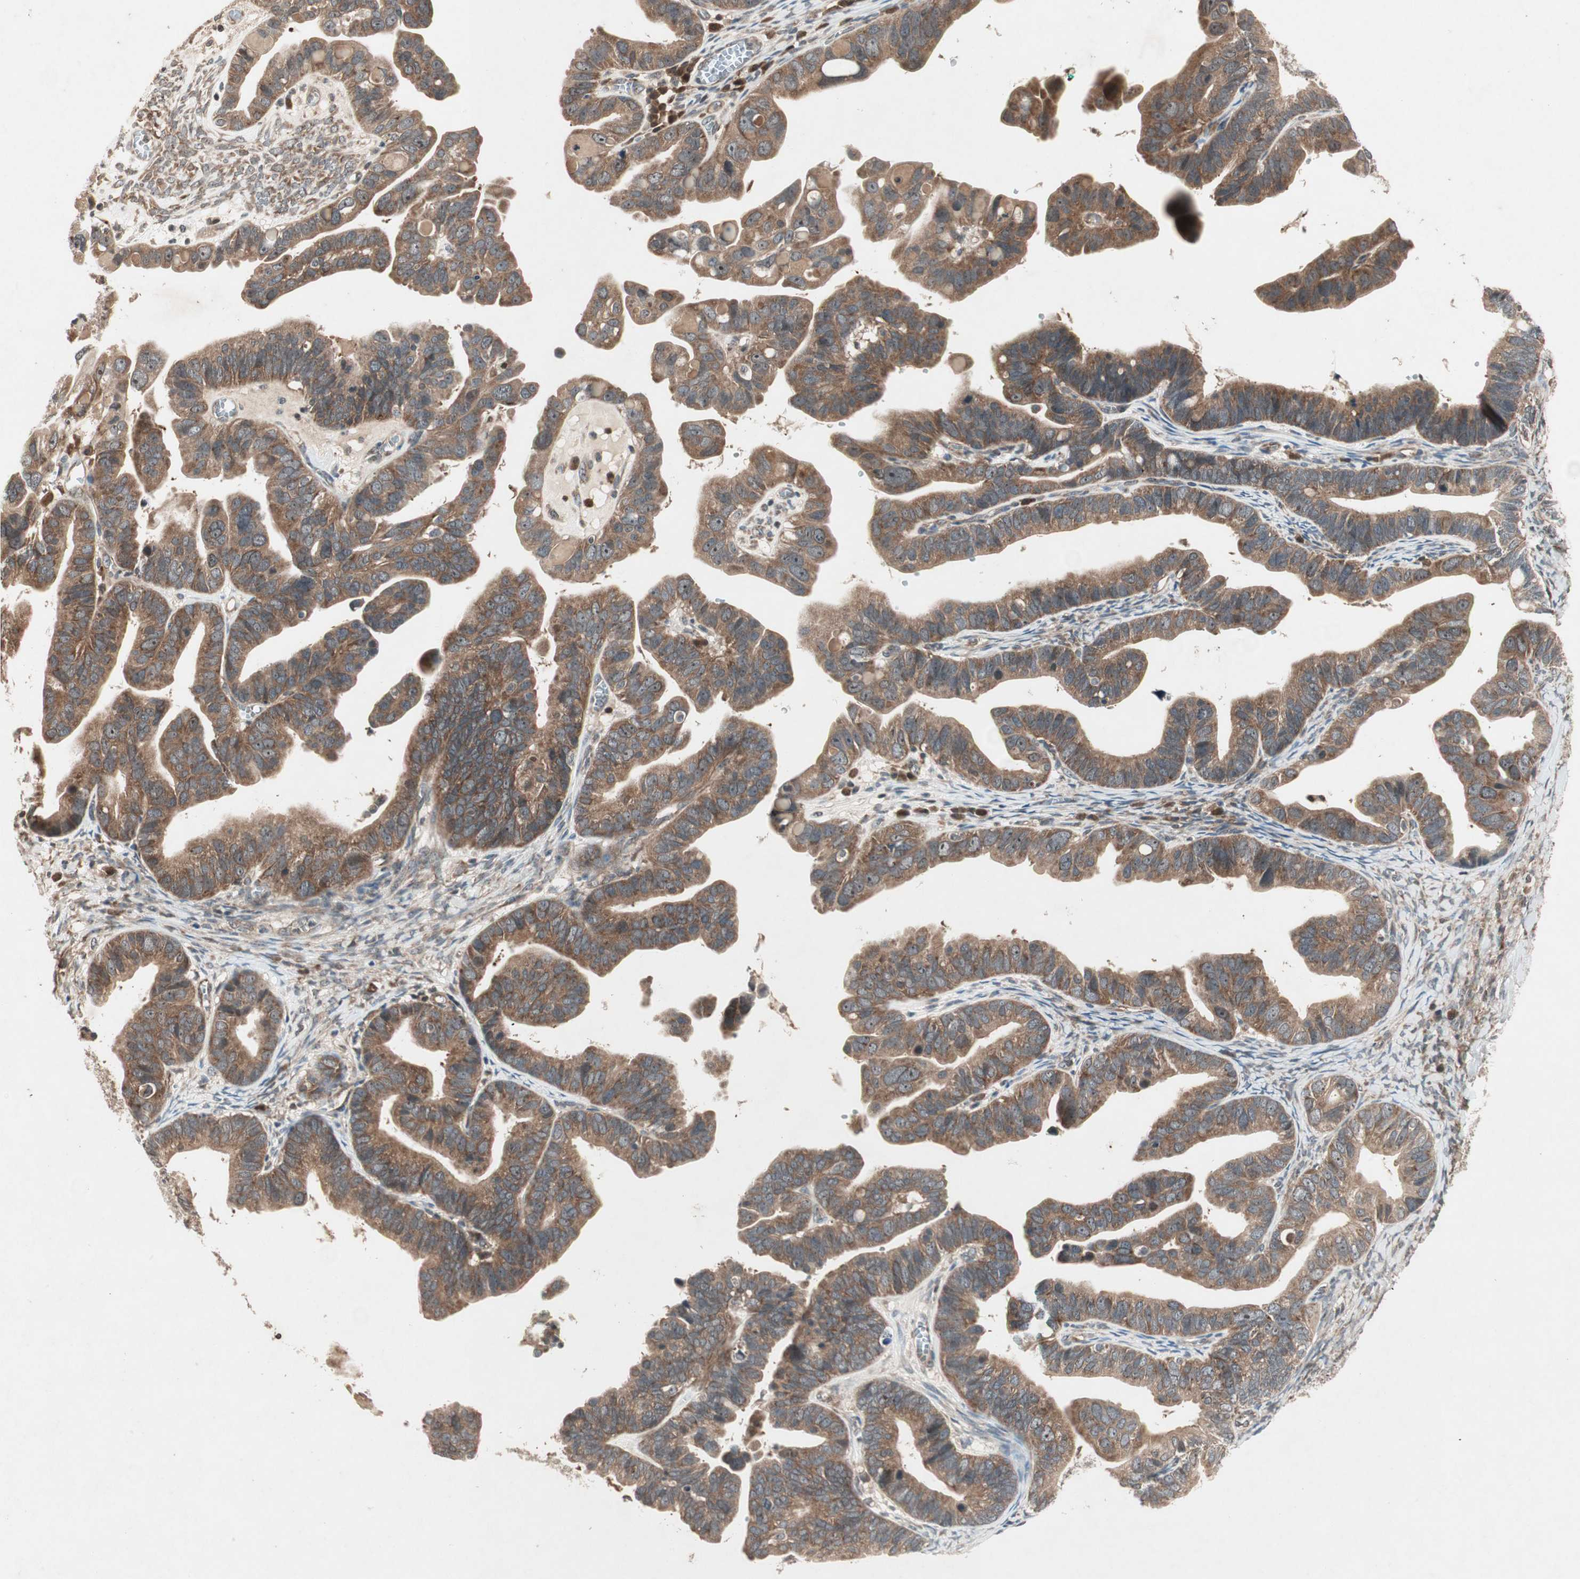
{"staining": {"intensity": "moderate", "quantity": ">75%", "location": "cytoplasmic/membranous"}, "tissue": "ovarian cancer", "cell_type": "Tumor cells", "image_type": "cancer", "snomed": [{"axis": "morphology", "description": "Cystadenocarcinoma, serous, NOS"}, {"axis": "topography", "description": "Ovary"}], "caption": "Protein analysis of ovarian serous cystadenocarcinoma tissue demonstrates moderate cytoplasmic/membranous staining in approximately >75% of tumor cells. (DAB (3,3'-diaminobenzidine) IHC, brown staining for protein, blue staining for nuclei).", "gene": "IRS1", "patient": {"sex": "female", "age": 56}}